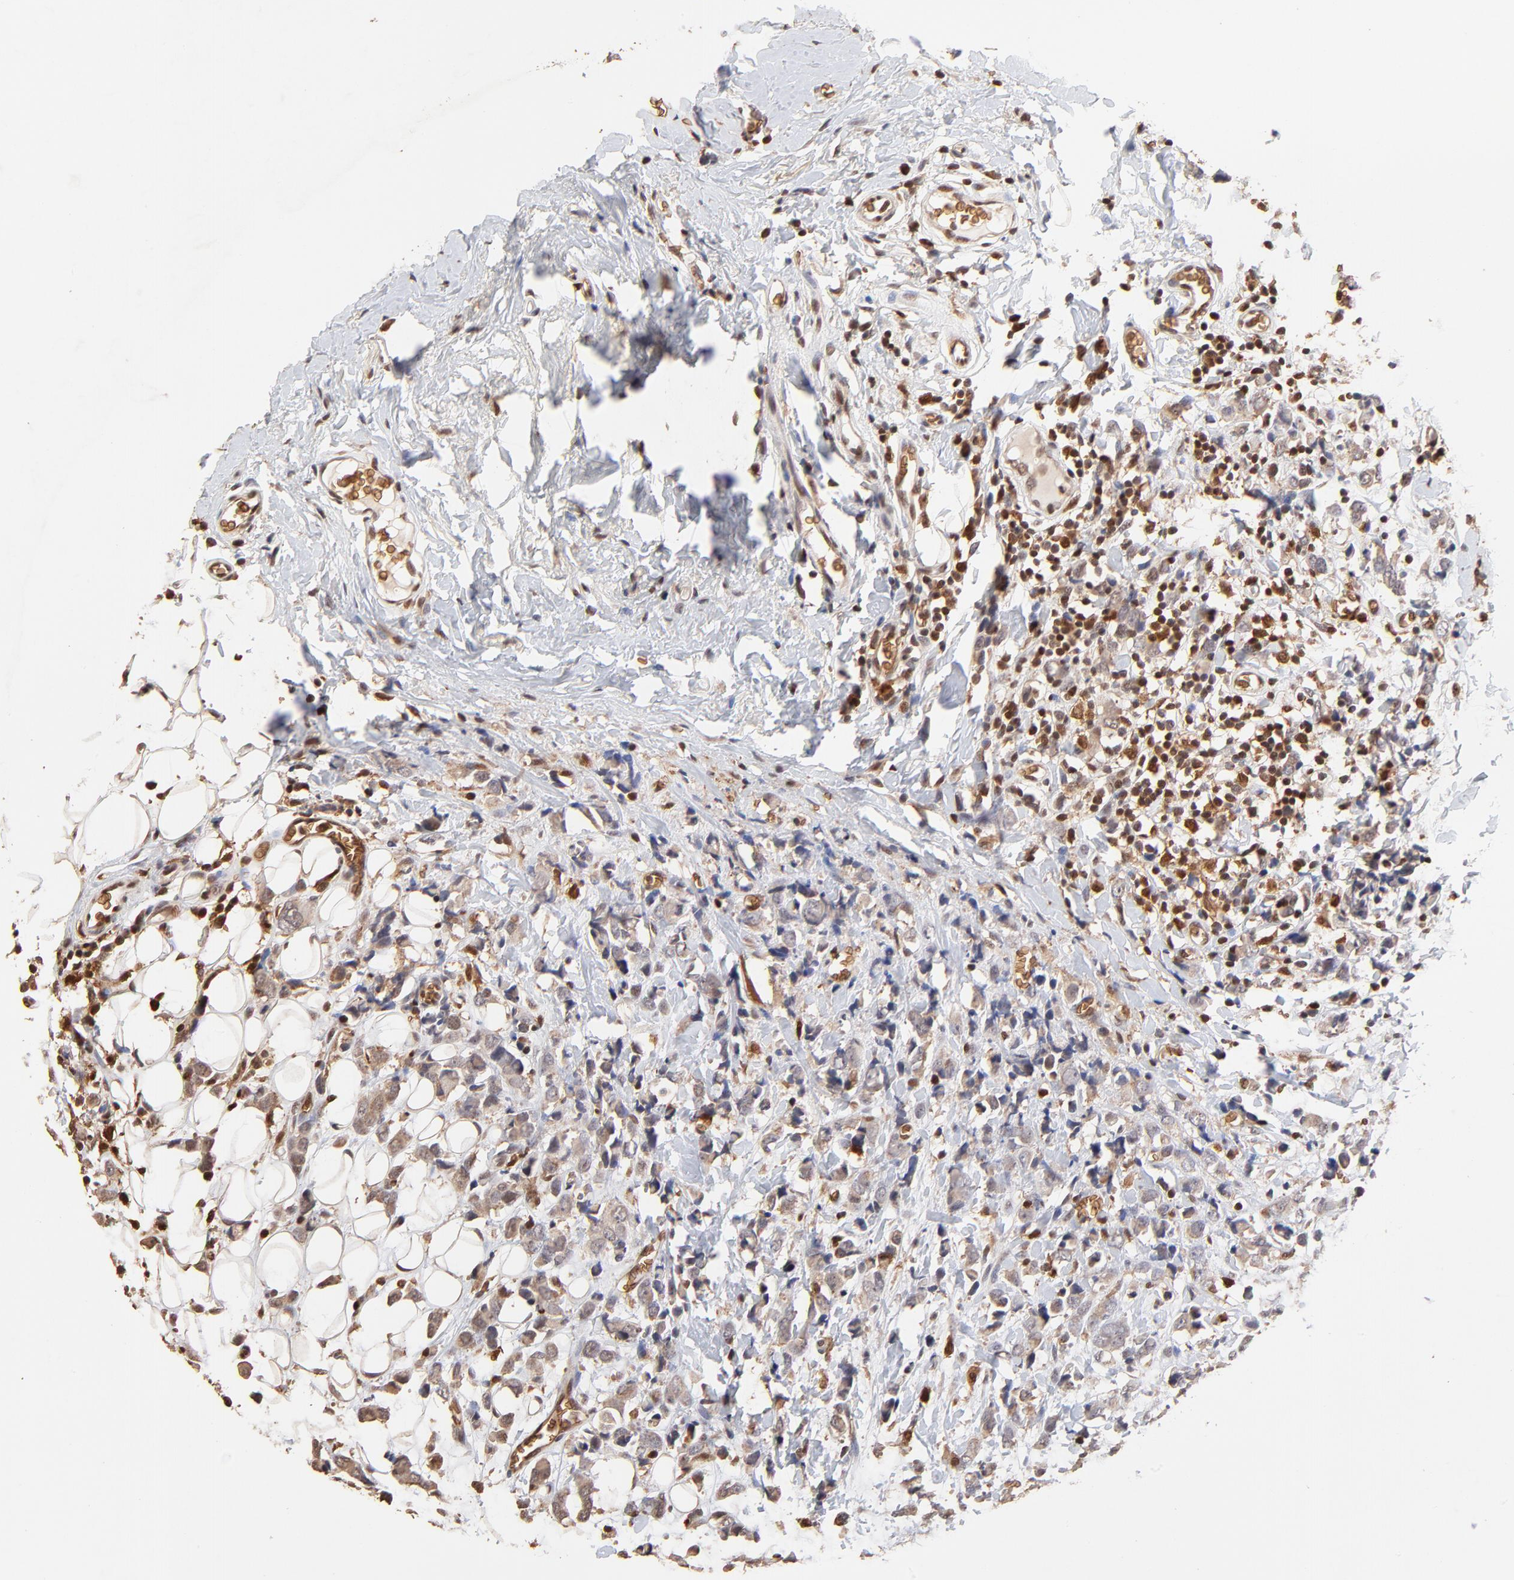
{"staining": {"intensity": "moderate", "quantity": ">75%", "location": "cytoplasmic/membranous"}, "tissue": "breast cancer", "cell_type": "Tumor cells", "image_type": "cancer", "snomed": [{"axis": "morphology", "description": "Lobular carcinoma"}, {"axis": "topography", "description": "Breast"}], "caption": "Immunohistochemistry (IHC) photomicrograph of human breast cancer (lobular carcinoma) stained for a protein (brown), which exhibits medium levels of moderate cytoplasmic/membranous staining in approximately >75% of tumor cells.", "gene": "CASP1", "patient": {"sex": "female", "age": 57}}